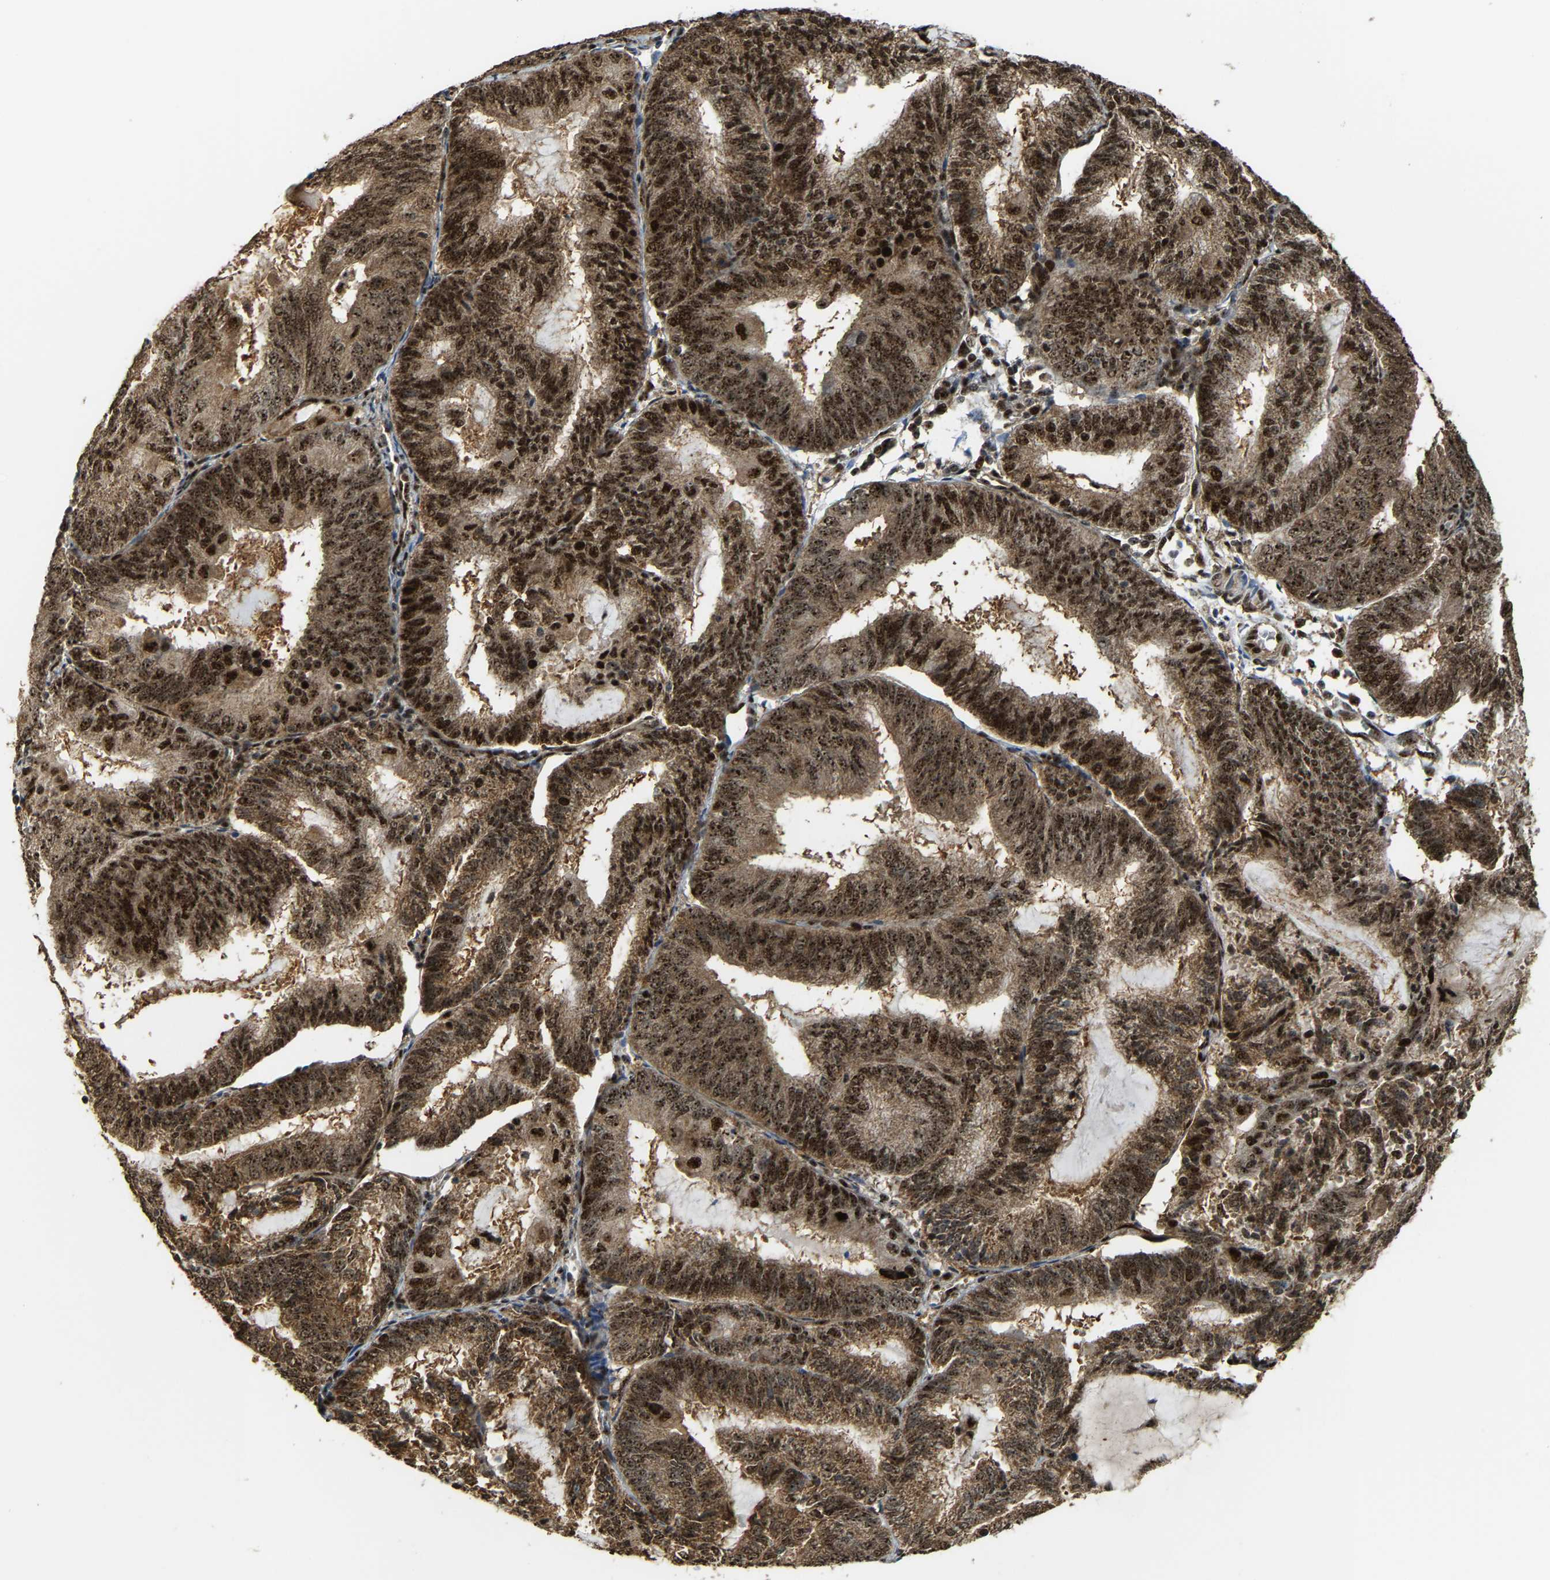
{"staining": {"intensity": "strong", "quantity": ">75%", "location": "cytoplasmic/membranous,nuclear"}, "tissue": "endometrial cancer", "cell_type": "Tumor cells", "image_type": "cancer", "snomed": [{"axis": "morphology", "description": "Adenocarcinoma, NOS"}, {"axis": "topography", "description": "Endometrium"}], "caption": "This photomicrograph displays endometrial cancer (adenocarcinoma) stained with IHC to label a protein in brown. The cytoplasmic/membranous and nuclear of tumor cells show strong positivity for the protein. Nuclei are counter-stained blue.", "gene": "ZNF687", "patient": {"sex": "female", "age": 81}}